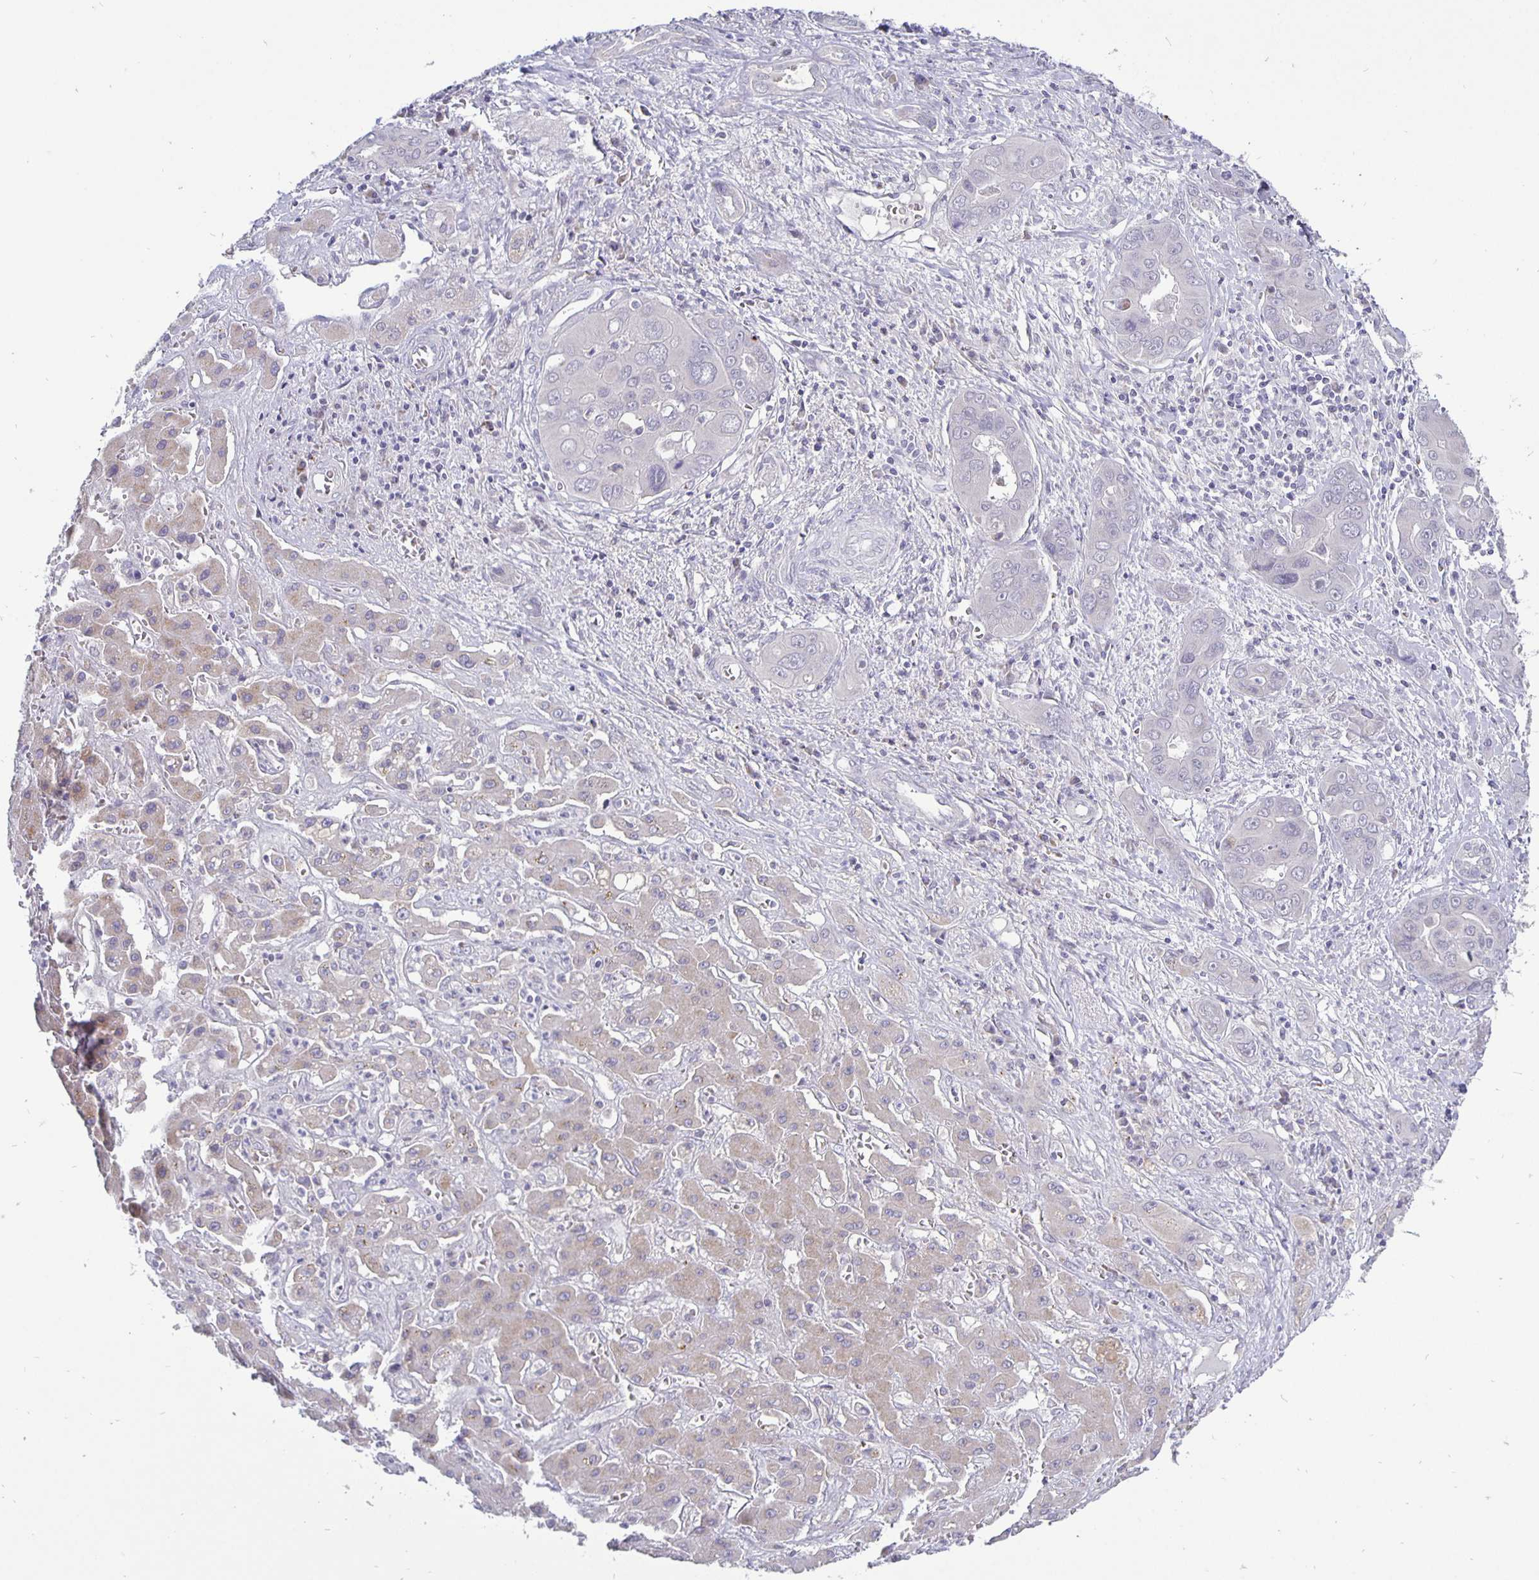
{"staining": {"intensity": "negative", "quantity": "none", "location": "none"}, "tissue": "liver cancer", "cell_type": "Tumor cells", "image_type": "cancer", "snomed": [{"axis": "morphology", "description": "Cholangiocarcinoma"}, {"axis": "topography", "description": "Liver"}], "caption": "This is an immunohistochemistry micrograph of liver cancer. There is no staining in tumor cells.", "gene": "ERBB2", "patient": {"sex": "male", "age": 67}}